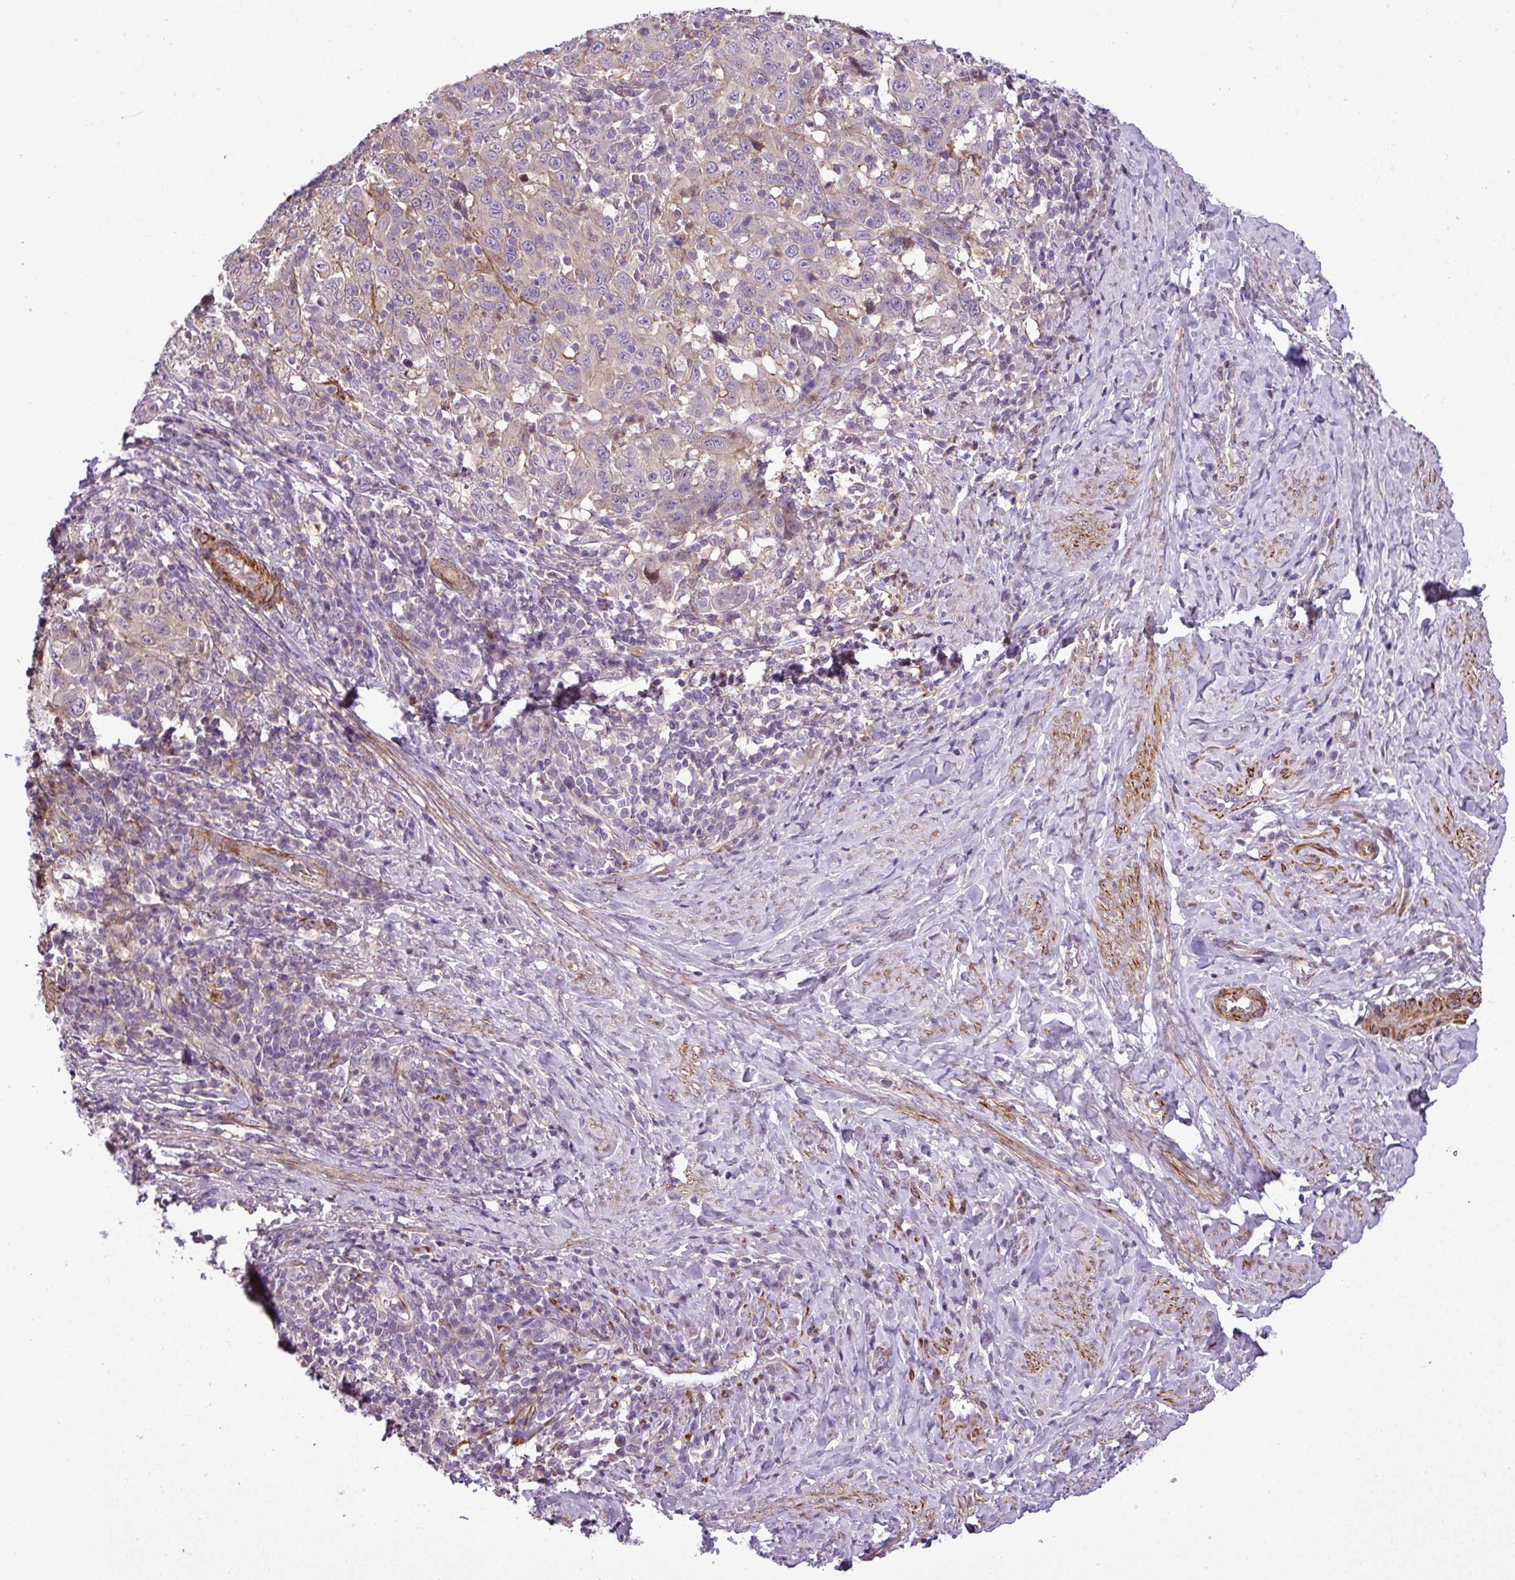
{"staining": {"intensity": "weak", "quantity": "25%-75%", "location": "cytoplasmic/membranous"}, "tissue": "cervical cancer", "cell_type": "Tumor cells", "image_type": "cancer", "snomed": [{"axis": "morphology", "description": "Squamous cell carcinoma, NOS"}, {"axis": "topography", "description": "Cervix"}], "caption": "Brown immunohistochemical staining in human cervical cancer (squamous cell carcinoma) reveals weak cytoplasmic/membranous expression in approximately 25%-75% of tumor cells. (Stains: DAB (3,3'-diaminobenzidine) in brown, nuclei in blue, Microscopy: brightfield microscopy at high magnification).", "gene": "NBEAL2", "patient": {"sex": "female", "age": 46}}